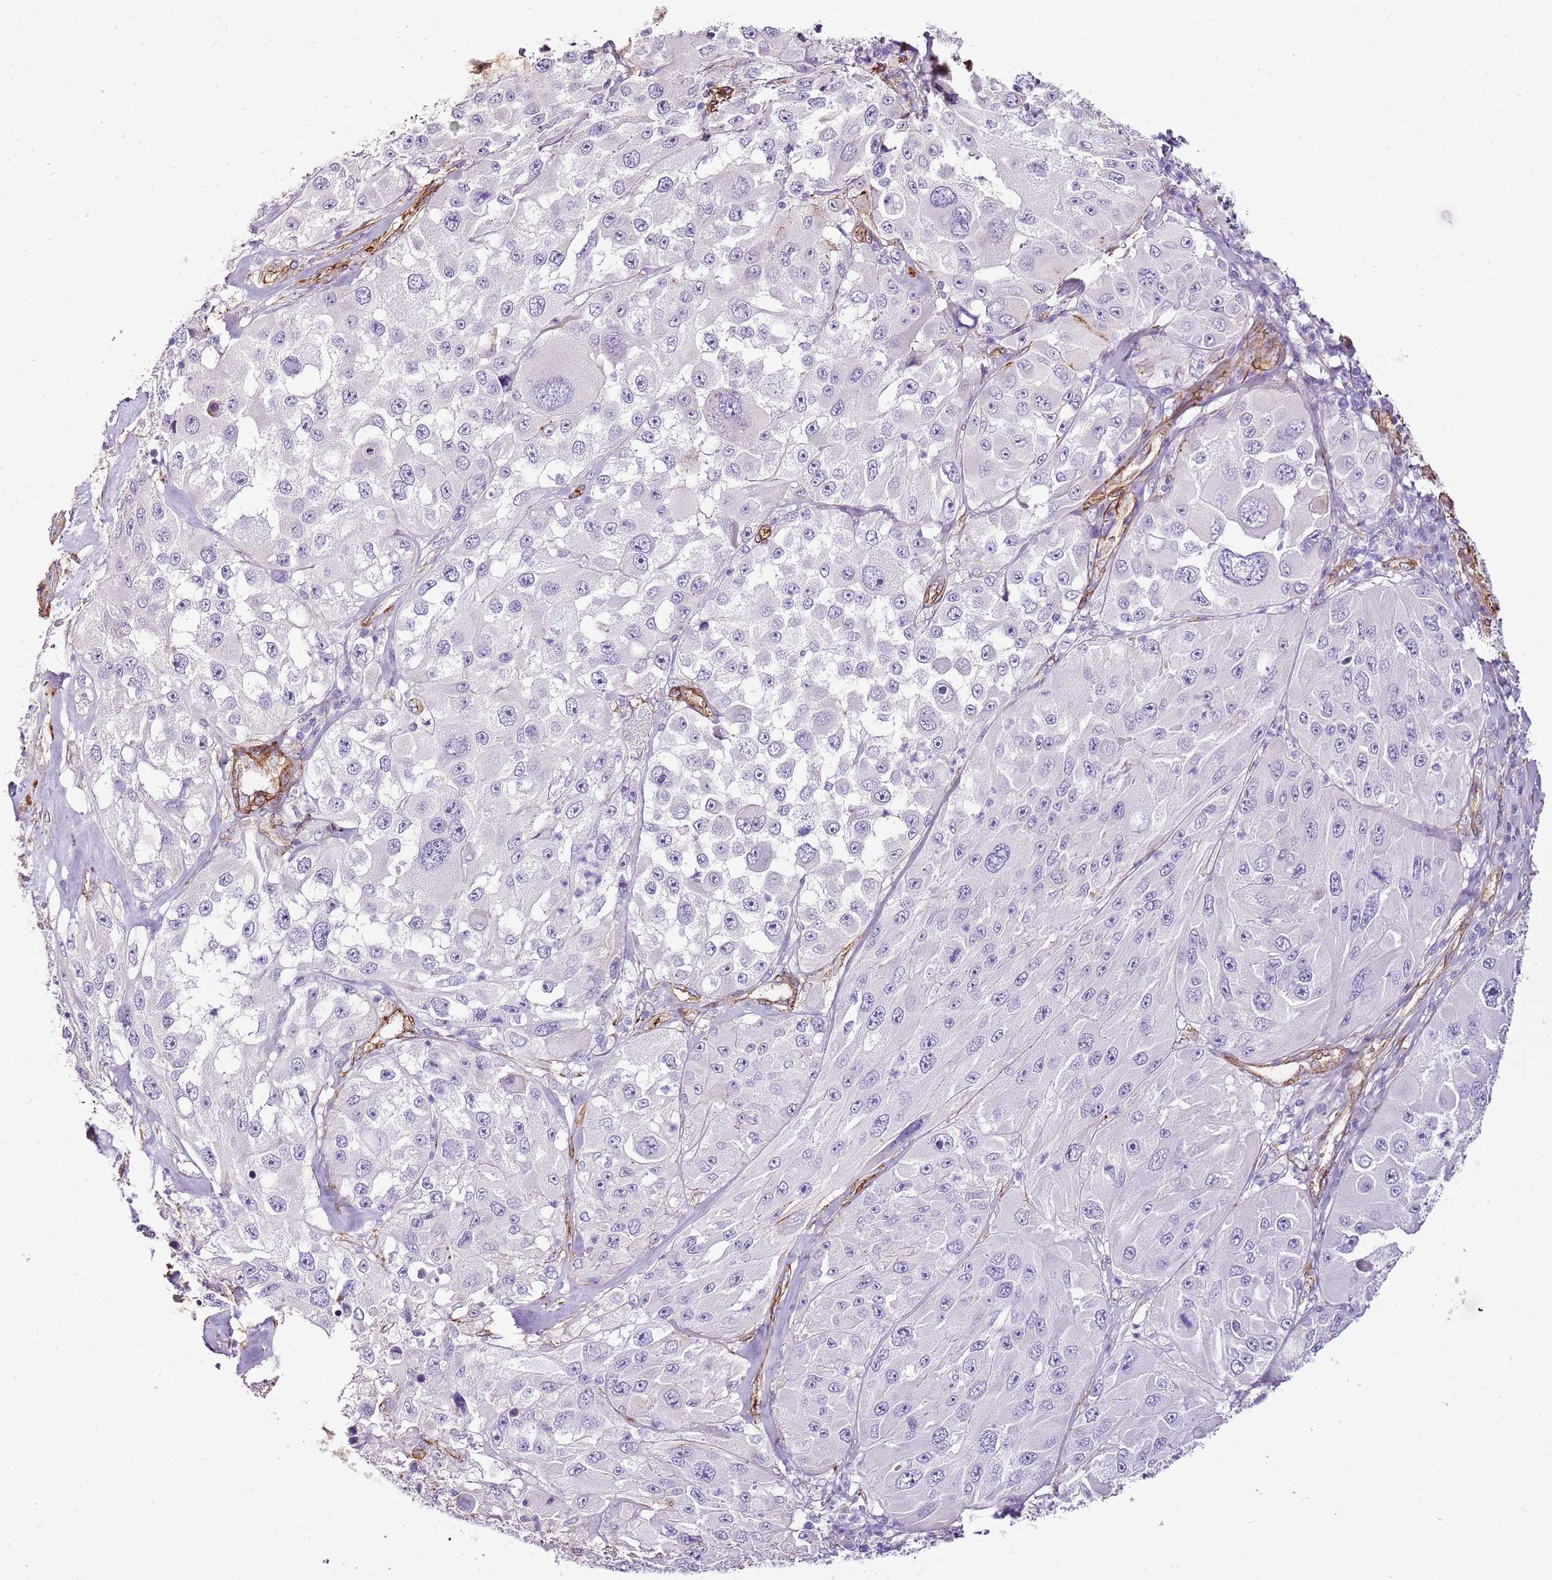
{"staining": {"intensity": "negative", "quantity": "none", "location": "none"}, "tissue": "melanoma", "cell_type": "Tumor cells", "image_type": "cancer", "snomed": [{"axis": "morphology", "description": "Malignant melanoma, Metastatic site"}, {"axis": "topography", "description": "Lymph node"}], "caption": "A high-resolution histopathology image shows immunohistochemistry (IHC) staining of melanoma, which shows no significant staining in tumor cells.", "gene": "CTDSPL", "patient": {"sex": "male", "age": 62}}